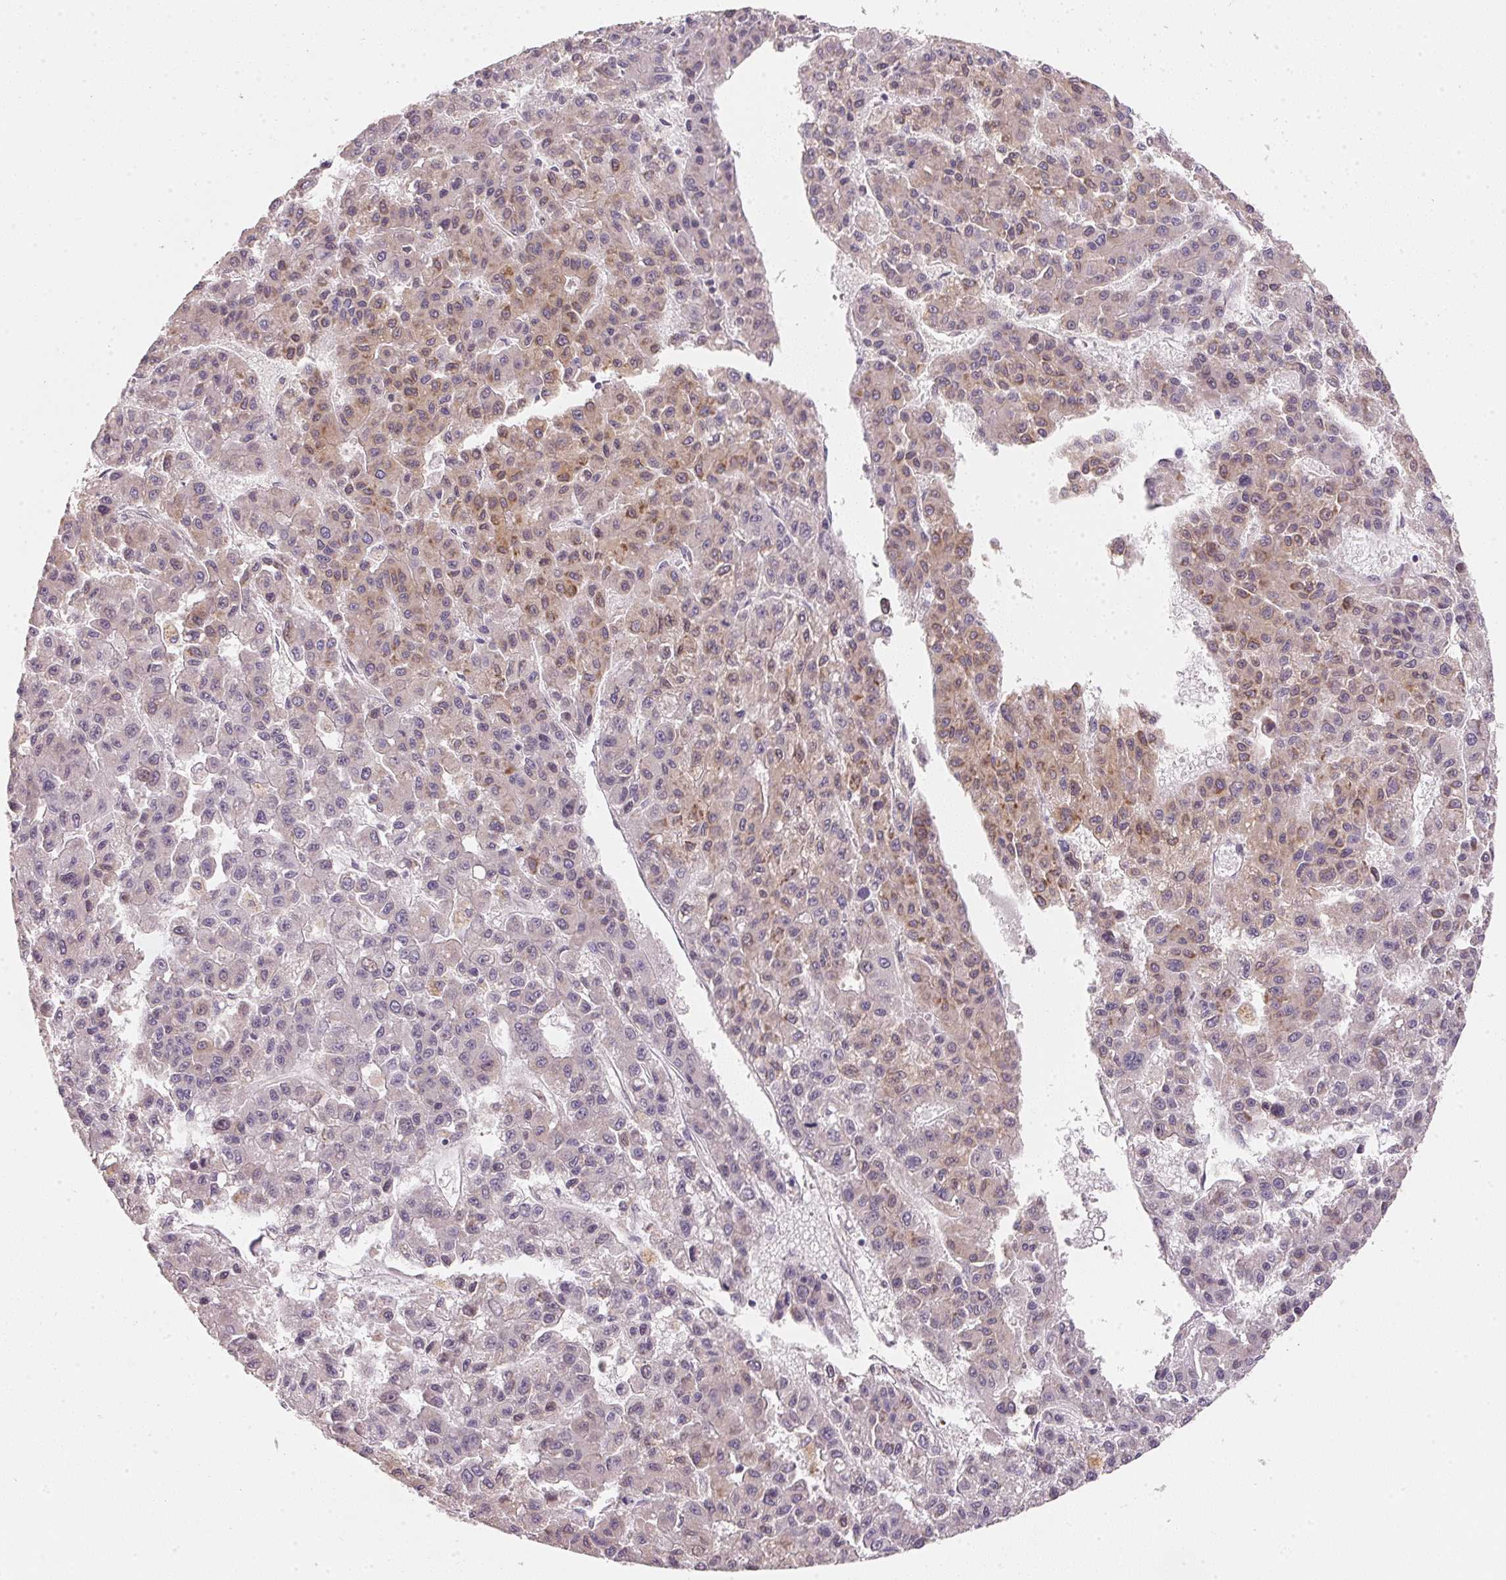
{"staining": {"intensity": "weak", "quantity": "<25%", "location": "cytoplasmic/membranous"}, "tissue": "liver cancer", "cell_type": "Tumor cells", "image_type": "cancer", "snomed": [{"axis": "morphology", "description": "Carcinoma, Hepatocellular, NOS"}, {"axis": "topography", "description": "Liver"}], "caption": "DAB immunohistochemical staining of liver hepatocellular carcinoma demonstrates no significant expression in tumor cells.", "gene": "EI24", "patient": {"sex": "male", "age": 70}}